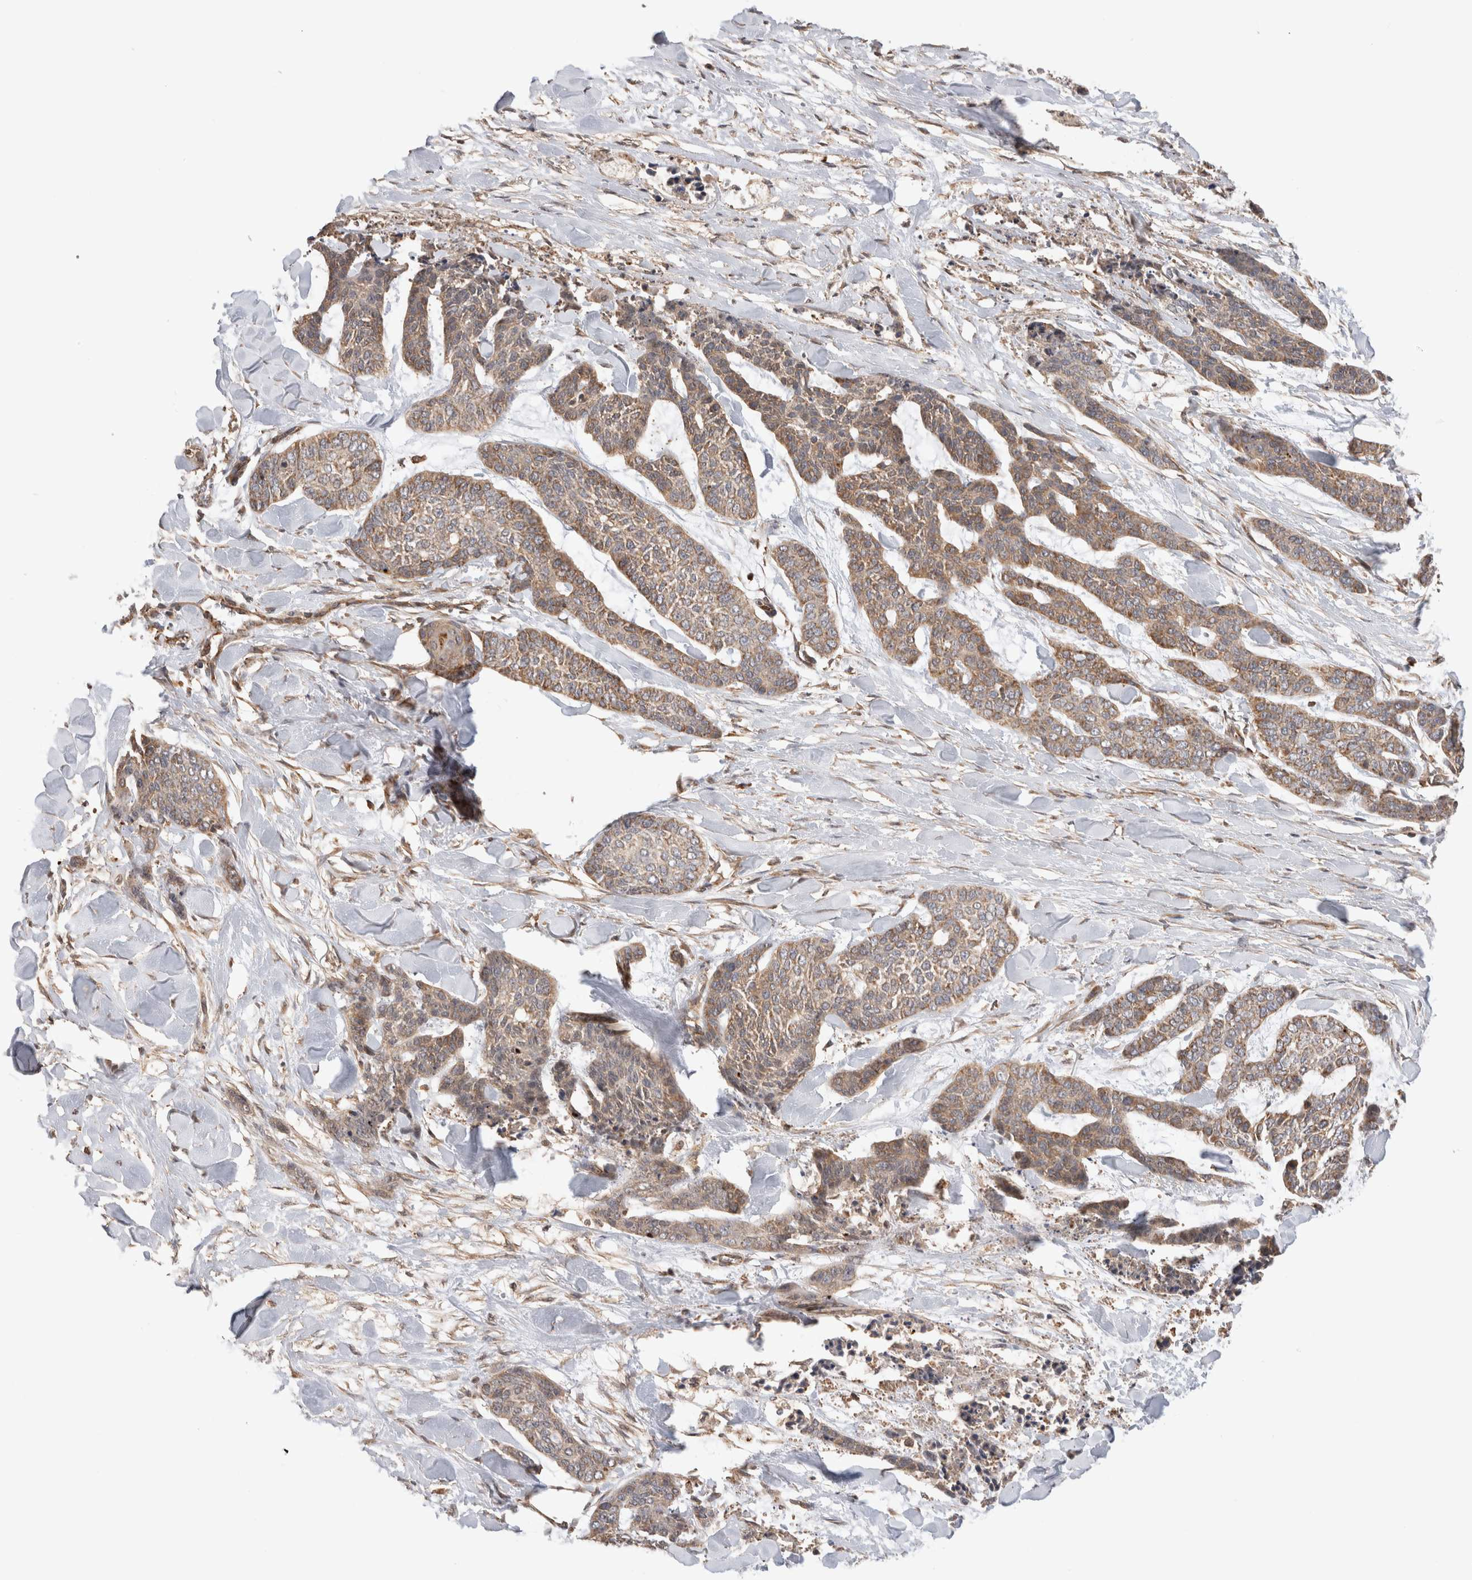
{"staining": {"intensity": "moderate", "quantity": ">75%", "location": "cytoplasmic/membranous"}, "tissue": "skin cancer", "cell_type": "Tumor cells", "image_type": "cancer", "snomed": [{"axis": "morphology", "description": "Basal cell carcinoma"}, {"axis": "topography", "description": "Skin"}], "caption": "A micrograph of human skin basal cell carcinoma stained for a protein shows moderate cytoplasmic/membranous brown staining in tumor cells.", "gene": "IMMP2L", "patient": {"sex": "female", "age": 64}}